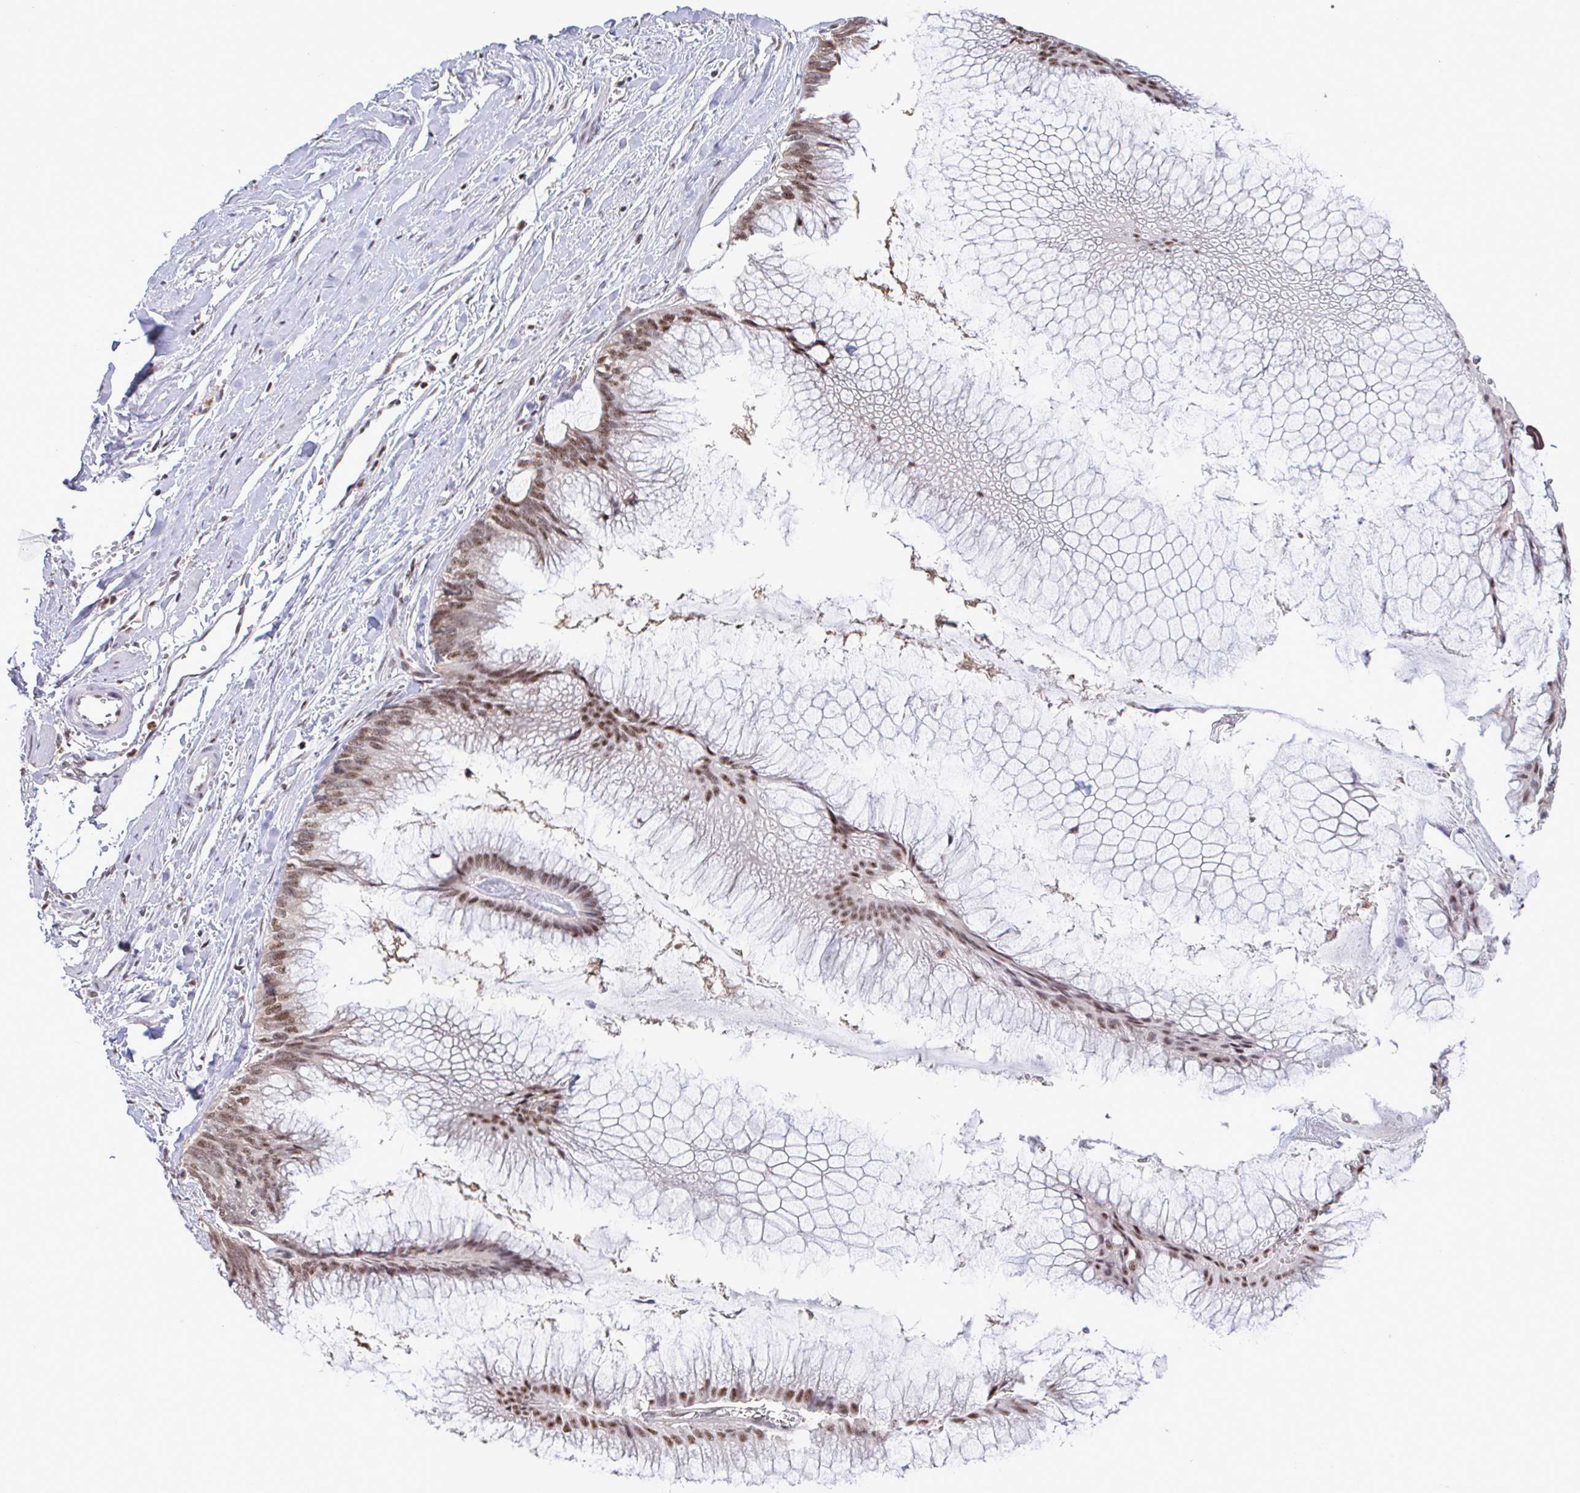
{"staining": {"intensity": "moderate", "quantity": ">75%", "location": "nuclear"}, "tissue": "ovarian cancer", "cell_type": "Tumor cells", "image_type": "cancer", "snomed": [{"axis": "morphology", "description": "Cystadenocarcinoma, mucinous, NOS"}, {"axis": "topography", "description": "Ovary"}], "caption": "Immunohistochemical staining of ovarian cancer (mucinous cystadenocarcinoma) exhibits moderate nuclear protein positivity in about >75% of tumor cells. Immunohistochemistry (ihc) stains the protein of interest in brown and the nuclei are stained blue.", "gene": "OR6K3", "patient": {"sex": "female", "age": 44}}